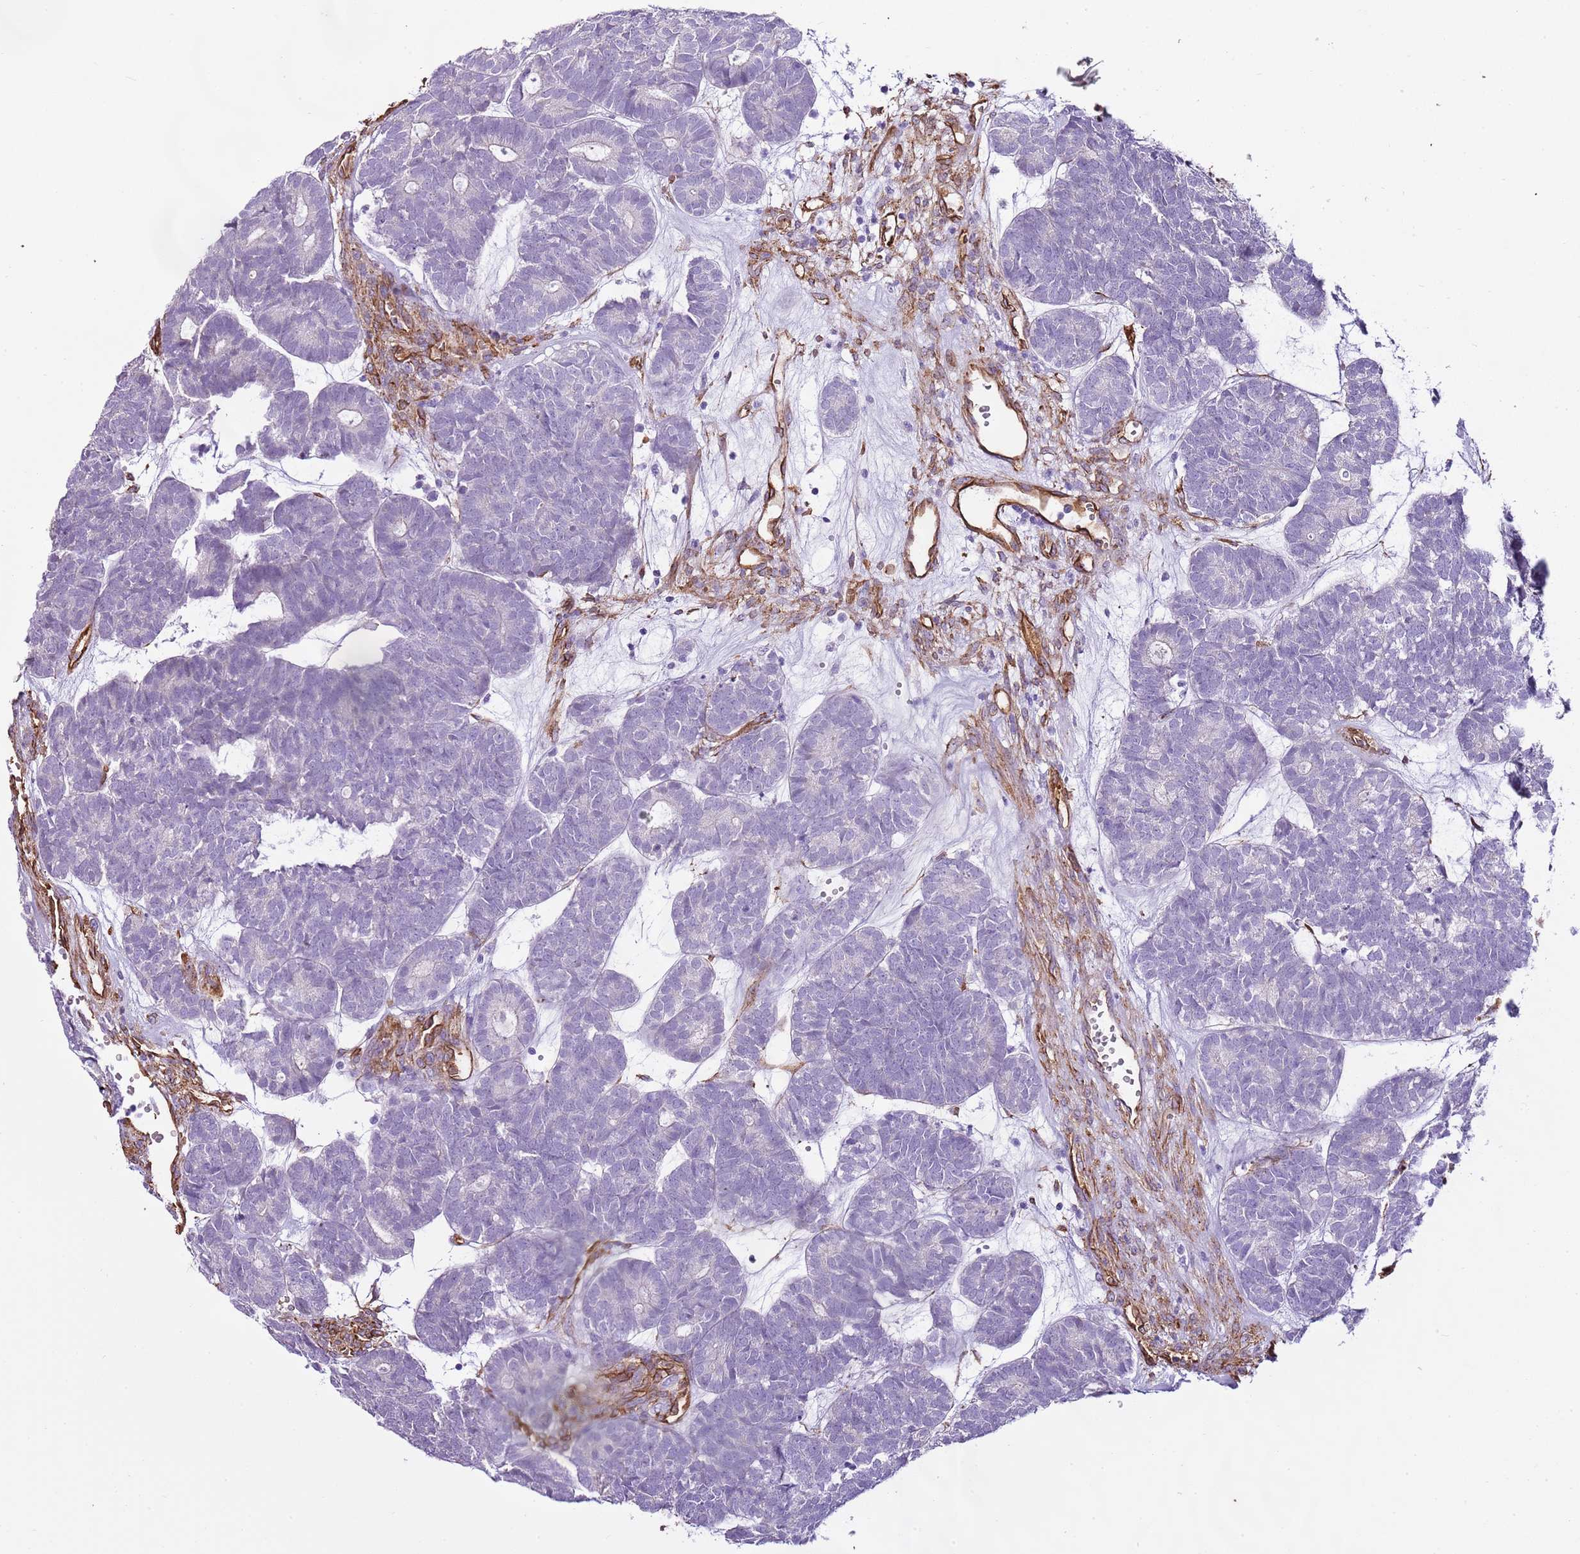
{"staining": {"intensity": "negative", "quantity": "none", "location": "none"}, "tissue": "head and neck cancer", "cell_type": "Tumor cells", "image_type": "cancer", "snomed": [{"axis": "morphology", "description": "Adenocarcinoma, NOS"}, {"axis": "topography", "description": "Head-Neck"}], "caption": "Protein analysis of head and neck adenocarcinoma displays no significant staining in tumor cells.", "gene": "CTDSPL", "patient": {"sex": "female", "age": 81}}